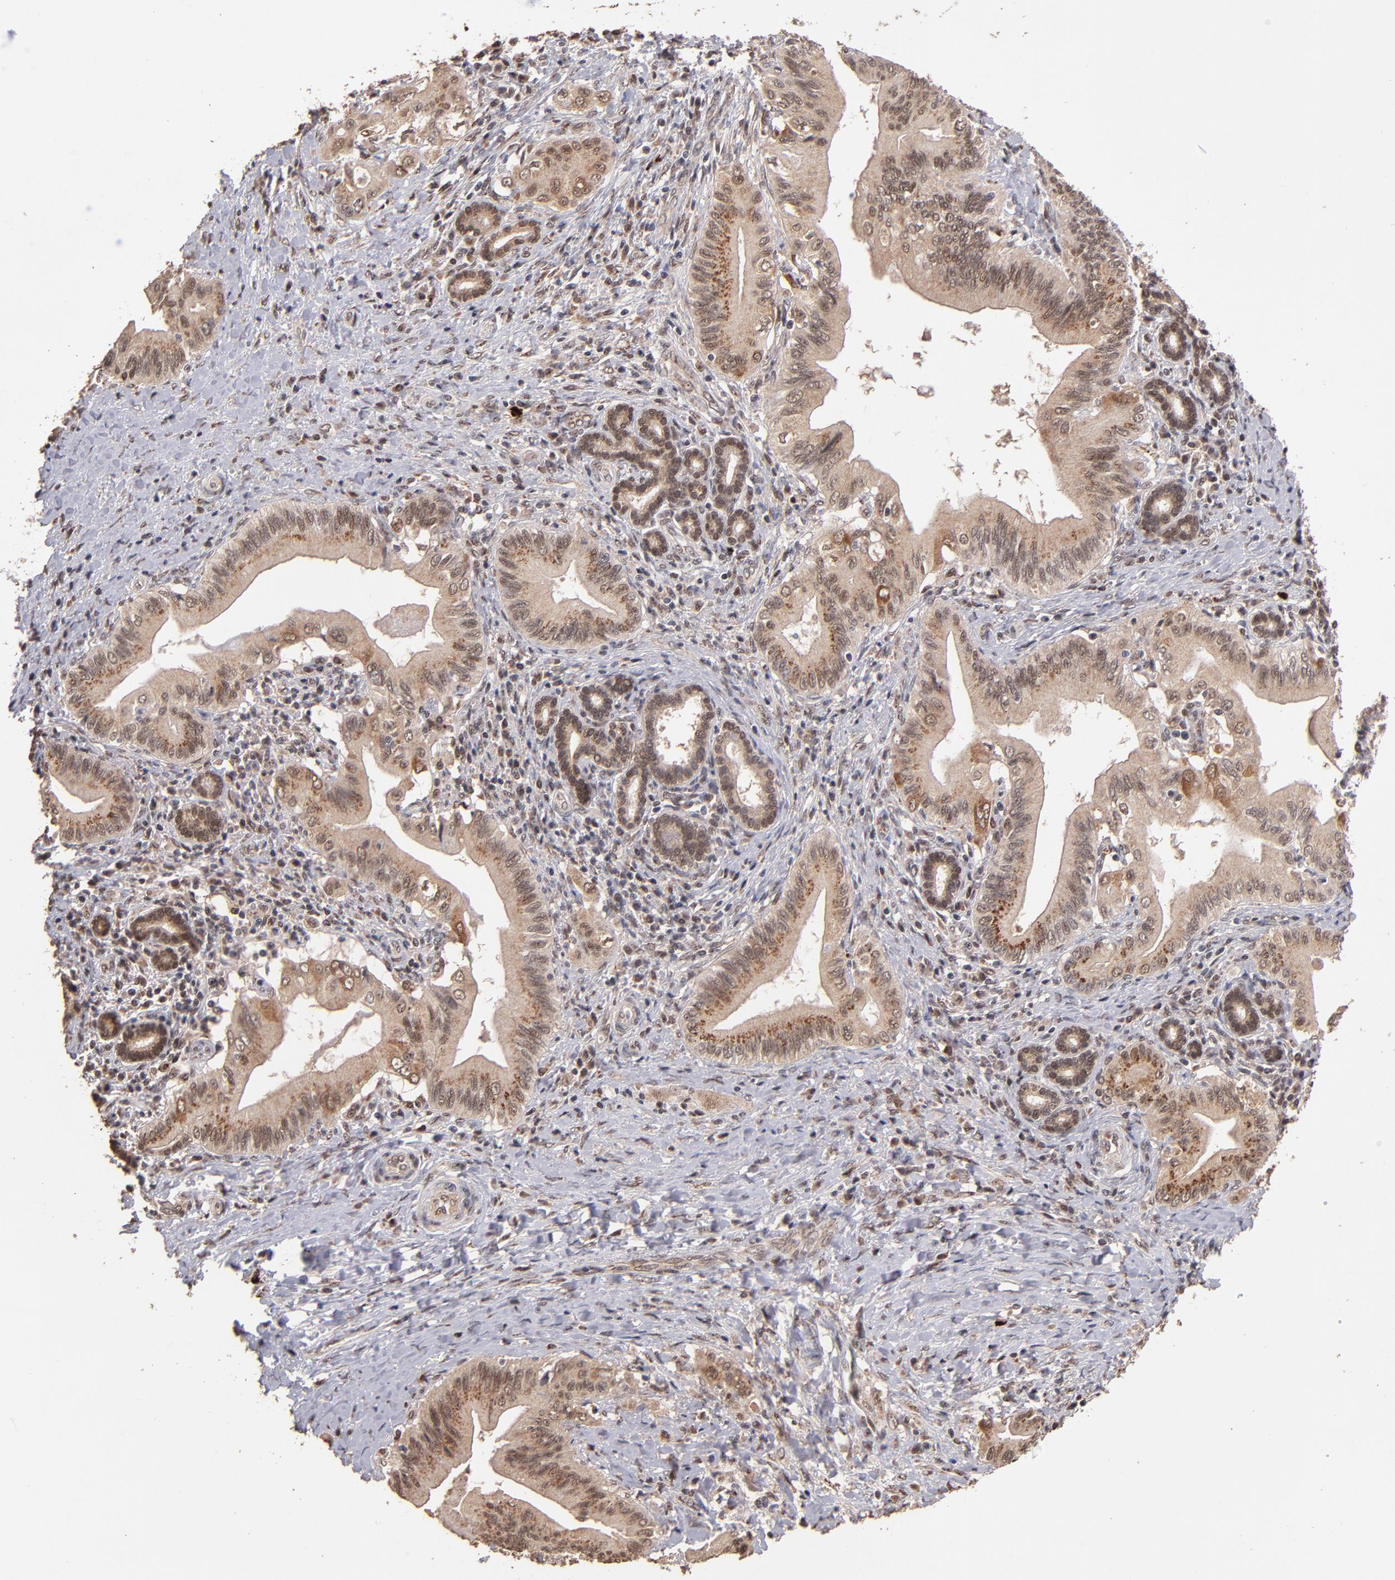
{"staining": {"intensity": "weak", "quantity": ">75%", "location": "cytoplasmic/membranous,nuclear"}, "tissue": "liver cancer", "cell_type": "Tumor cells", "image_type": "cancer", "snomed": [{"axis": "morphology", "description": "Cholangiocarcinoma"}, {"axis": "topography", "description": "Liver"}], "caption": "Liver cholangiocarcinoma stained with IHC displays weak cytoplasmic/membranous and nuclear expression in about >75% of tumor cells.", "gene": "EAPP", "patient": {"sex": "male", "age": 58}}